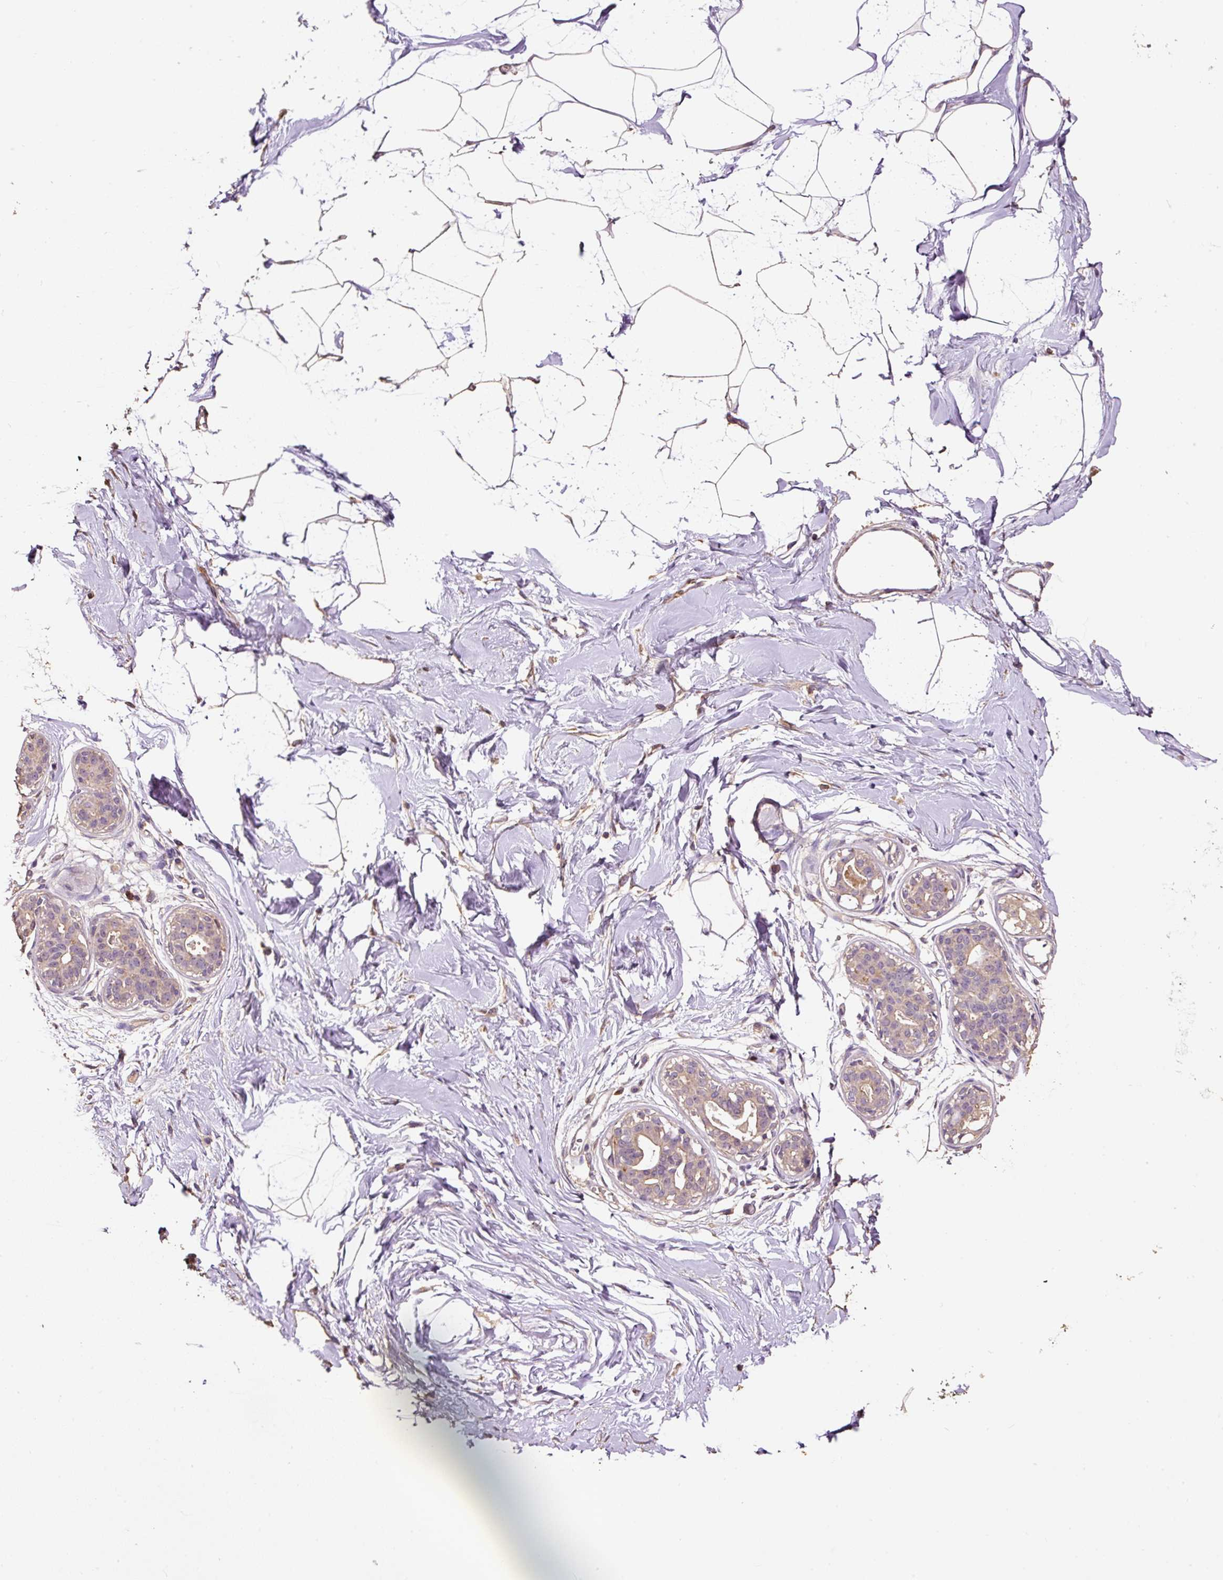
{"staining": {"intensity": "negative", "quantity": "none", "location": "none"}, "tissue": "breast", "cell_type": "Adipocytes", "image_type": "normal", "snomed": [{"axis": "morphology", "description": "Normal tissue, NOS"}, {"axis": "topography", "description": "Breast"}], "caption": "IHC of normal human breast demonstrates no expression in adipocytes. Nuclei are stained in blue.", "gene": "HERC2", "patient": {"sex": "female", "age": 45}}